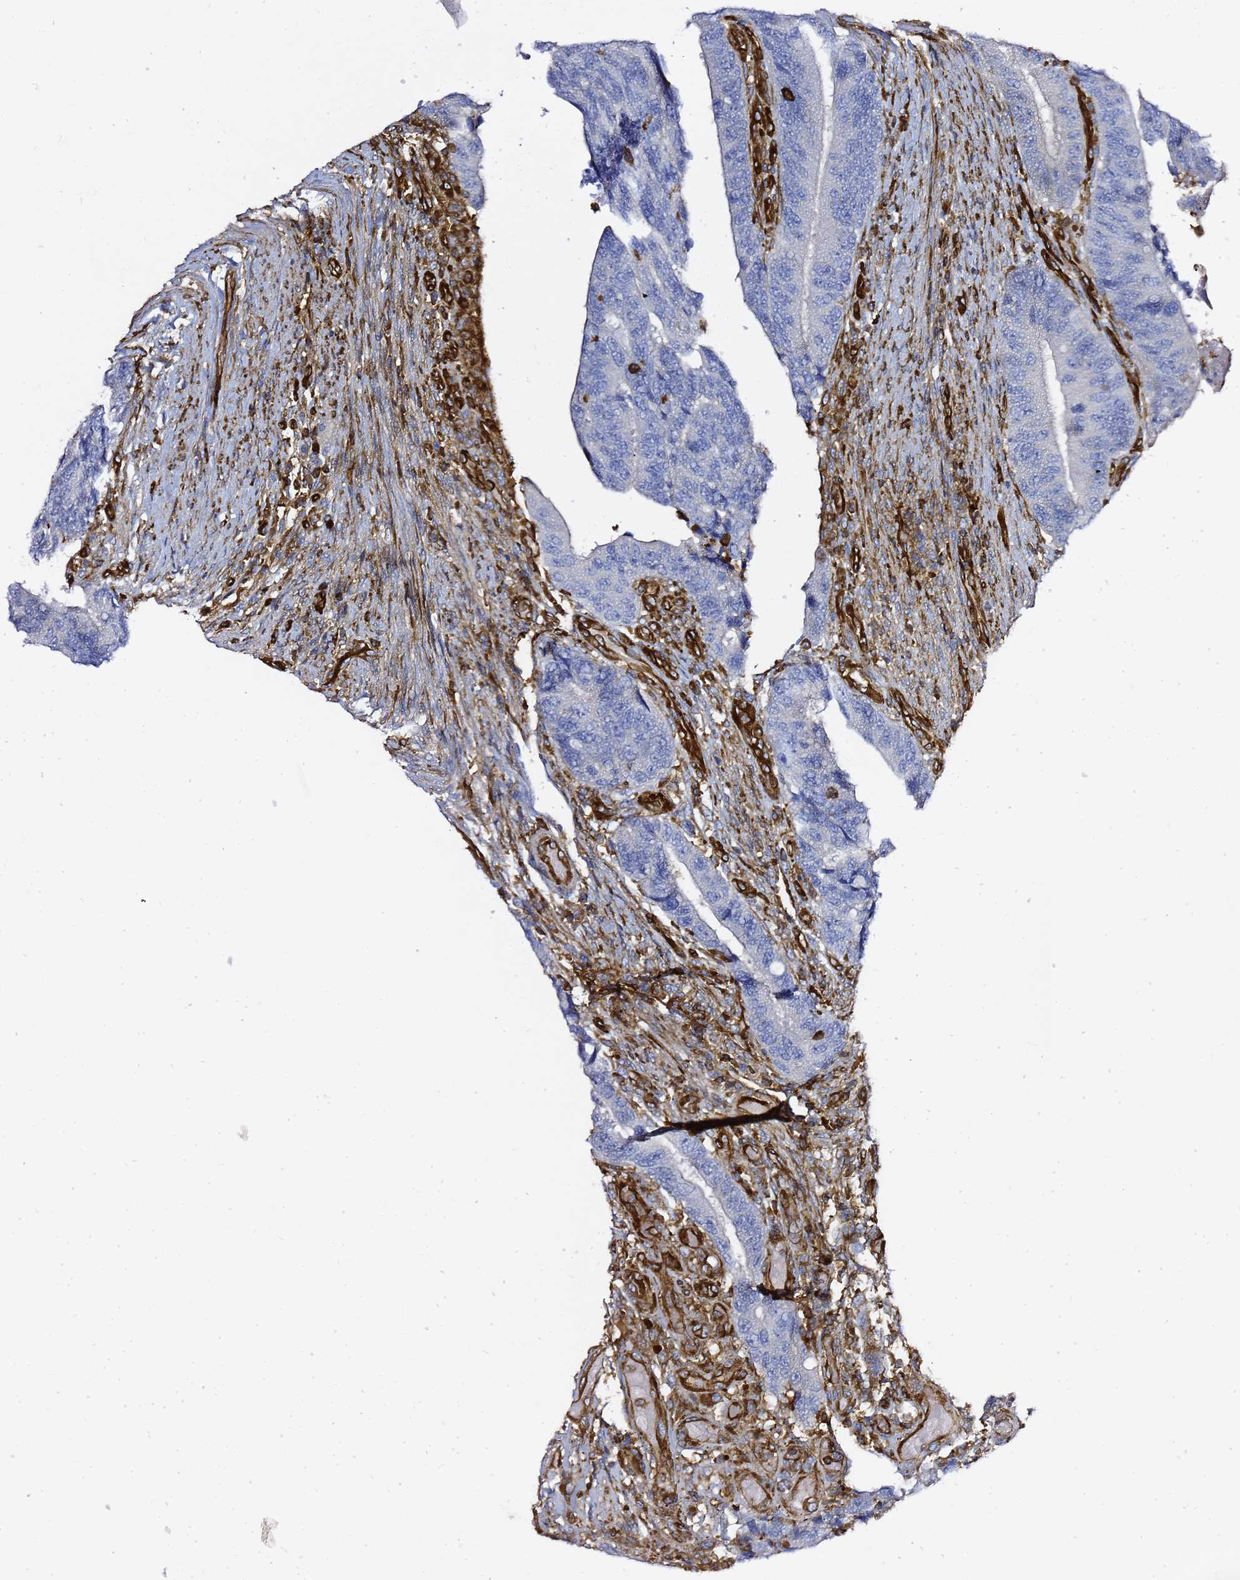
{"staining": {"intensity": "negative", "quantity": "none", "location": "none"}, "tissue": "colorectal cancer", "cell_type": "Tumor cells", "image_type": "cancer", "snomed": [{"axis": "morphology", "description": "Adenocarcinoma, NOS"}, {"axis": "topography", "description": "Colon"}], "caption": "Tumor cells are negative for protein expression in human colorectal cancer (adenocarcinoma). The staining was performed using DAB (3,3'-diaminobenzidine) to visualize the protein expression in brown, while the nuclei were stained in blue with hematoxylin (Magnification: 20x).", "gene": "ZBTB8OS", "patient": {"sex": "male", "age": 87}}